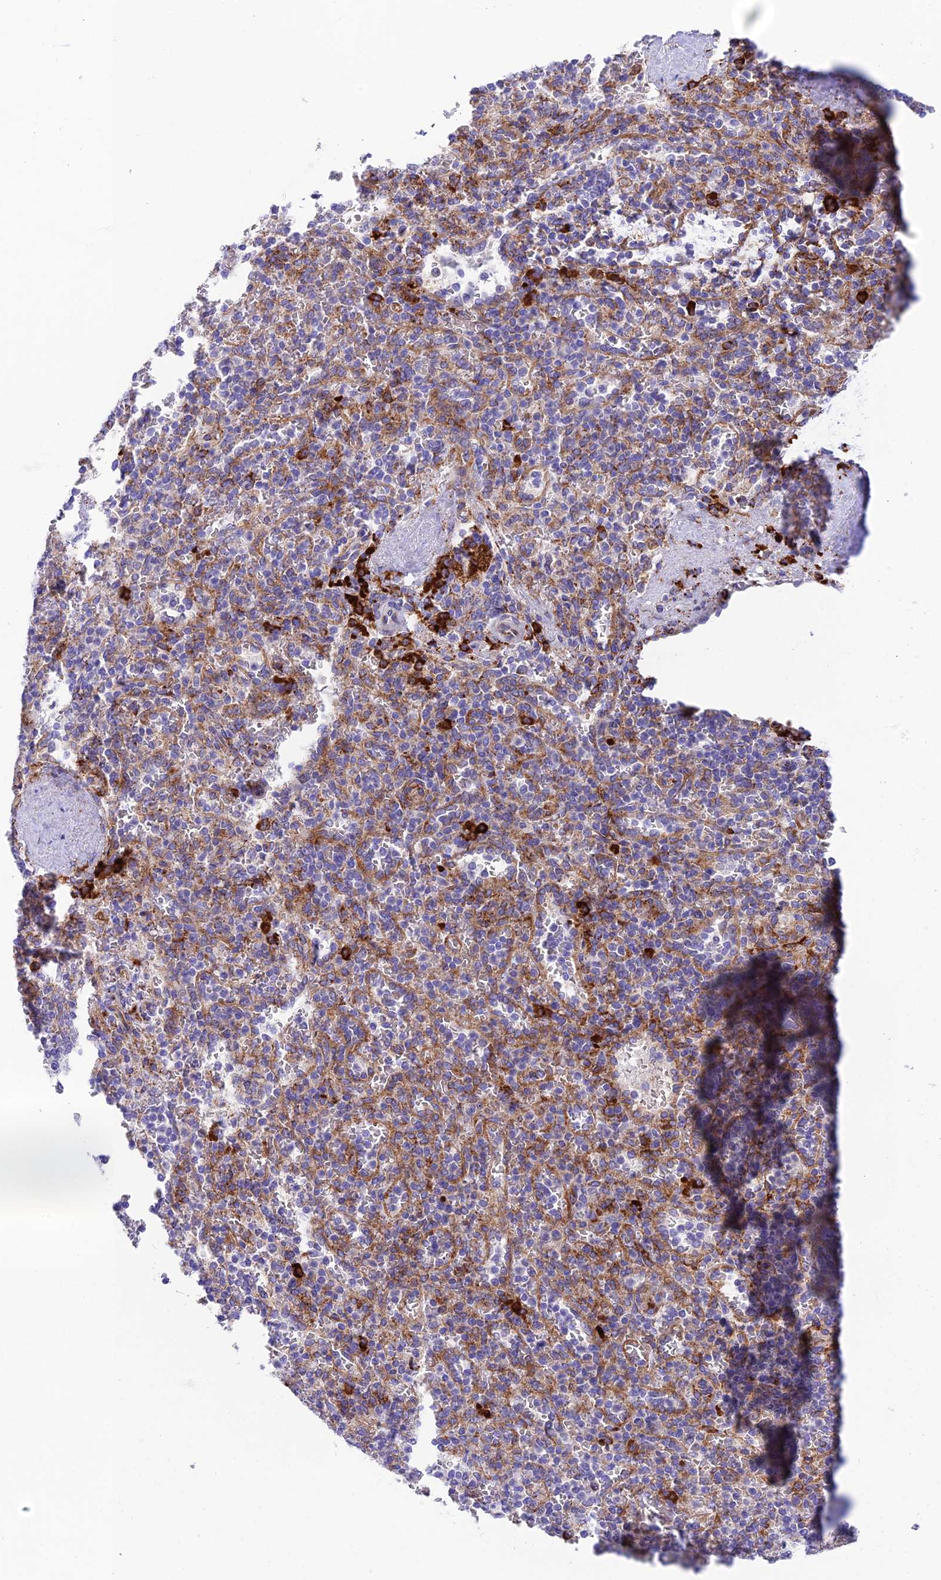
{"staining": {"intensity": "moderate", "quantity": "25%-75%", "location": "cytoplasmic/membranous"}, "tissue": "spleen", "cell_type": "Cells in red pulp", "image_type": "normal", "snomed": [{"axis": "morphology", "description": "Normal tissue, NOS"}, {"axis": "topography", "description": "Spleen"}], "caption": "About 25%-75% of cells in red pulp in unremarkable human spleen demonstrate moderate cytoplasmic/membranous protein staining as visualized by brown immunohistochemical staining.", "gene": "TUBGCP6", "patient": {"sex": "male", "age": 82}}